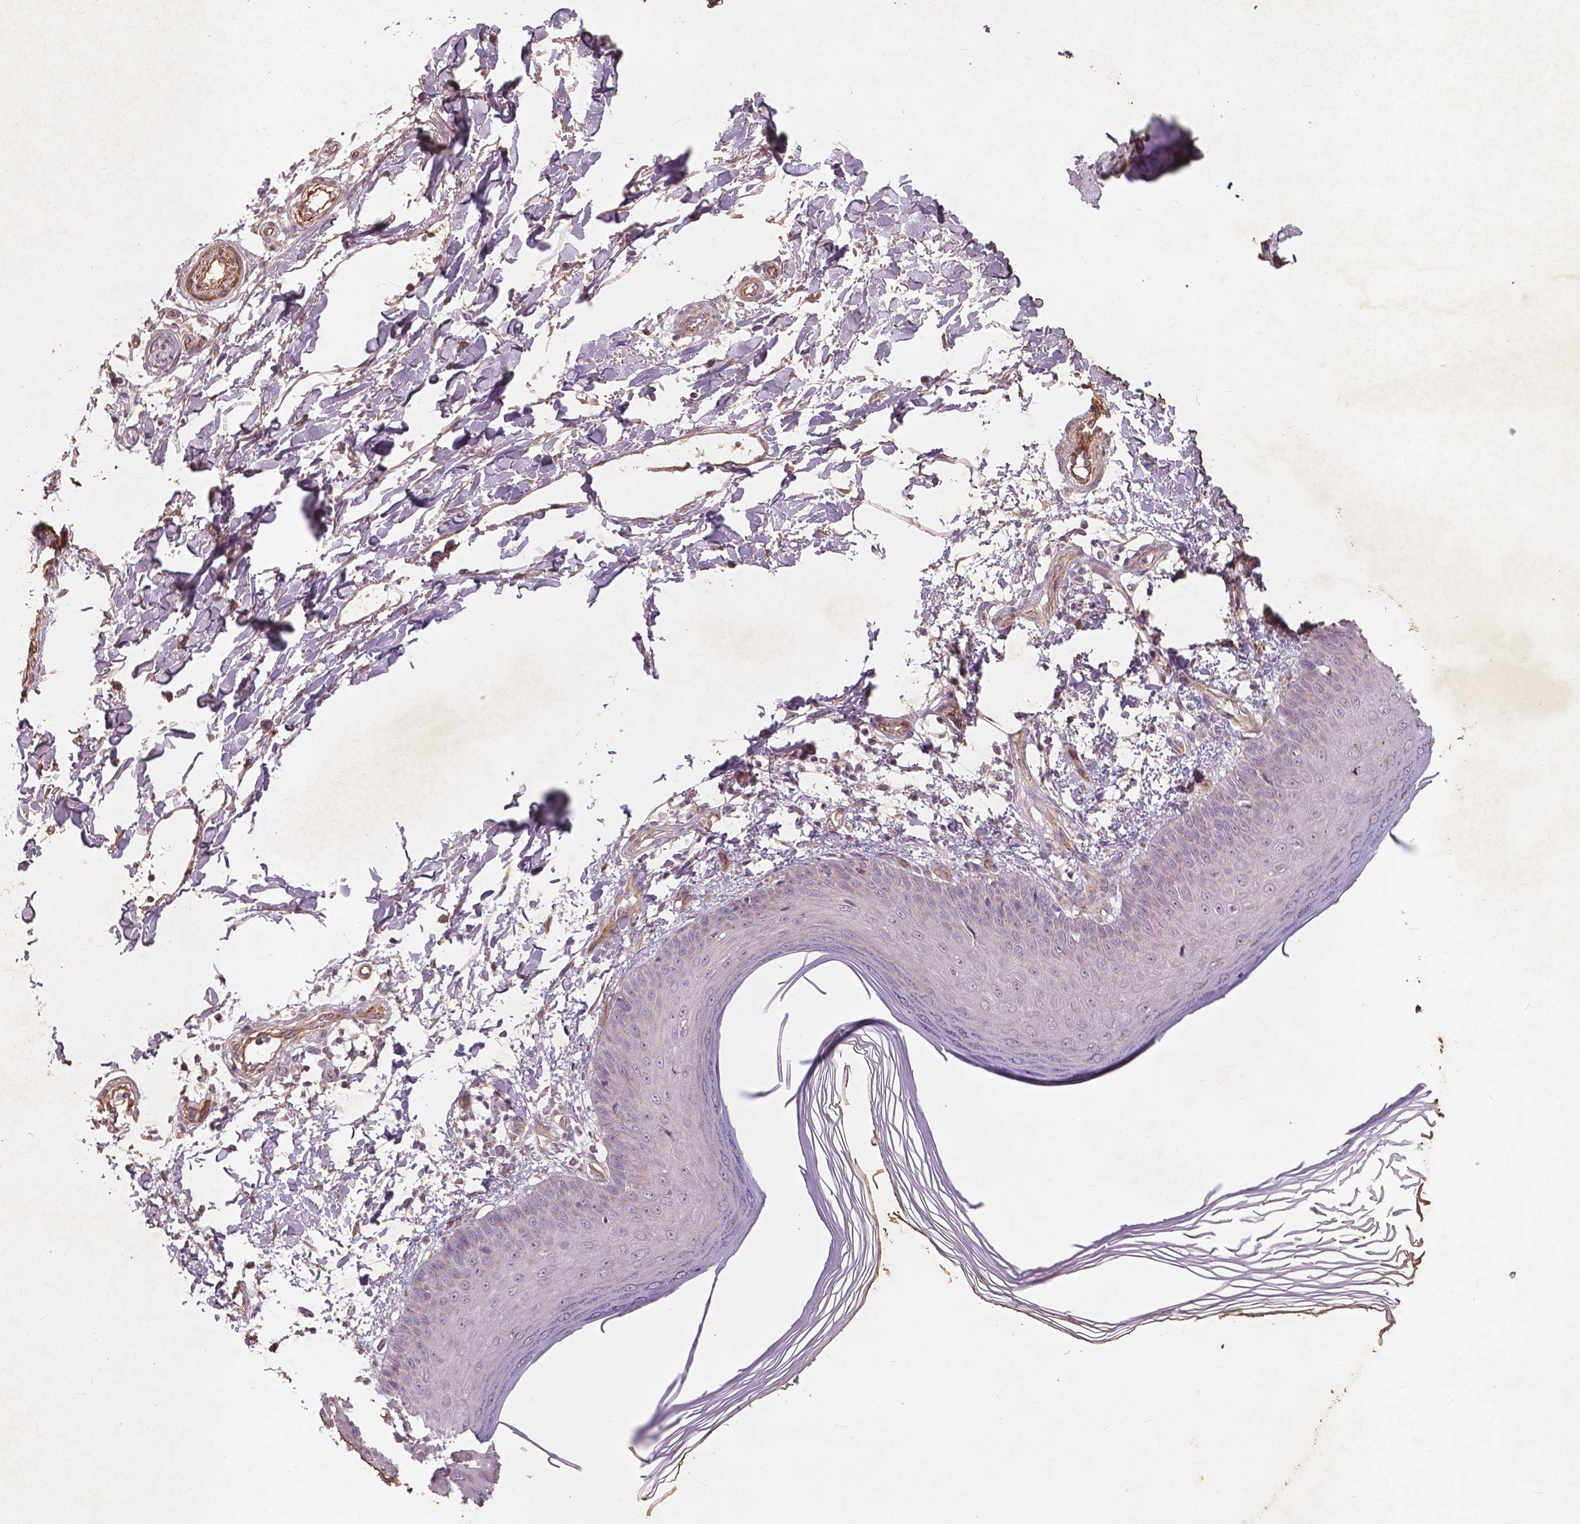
{"staining": {"intensity": "weak", "quantity": "25%-75%", "location": "cytoplasmic/membranous"}, "tissue": "skin", "cell_type": "Fibroblasts", "image_type": "normal", "snomed": [{"axis": "morphology", "description": "Normal tissue, NOS"}, {"axis": "topography", "description": "Skin"}], "caption": "Immunohistochemistry (IHC) micrograph of unremarkable human skin stained for a protein (brown), which reveals low levels of weak cytoplasmic/membranous staining in about 25%-75% of fibroblasts.", "gene": "RFPL4B", "patient": {"sex": "female", "age": 62}}